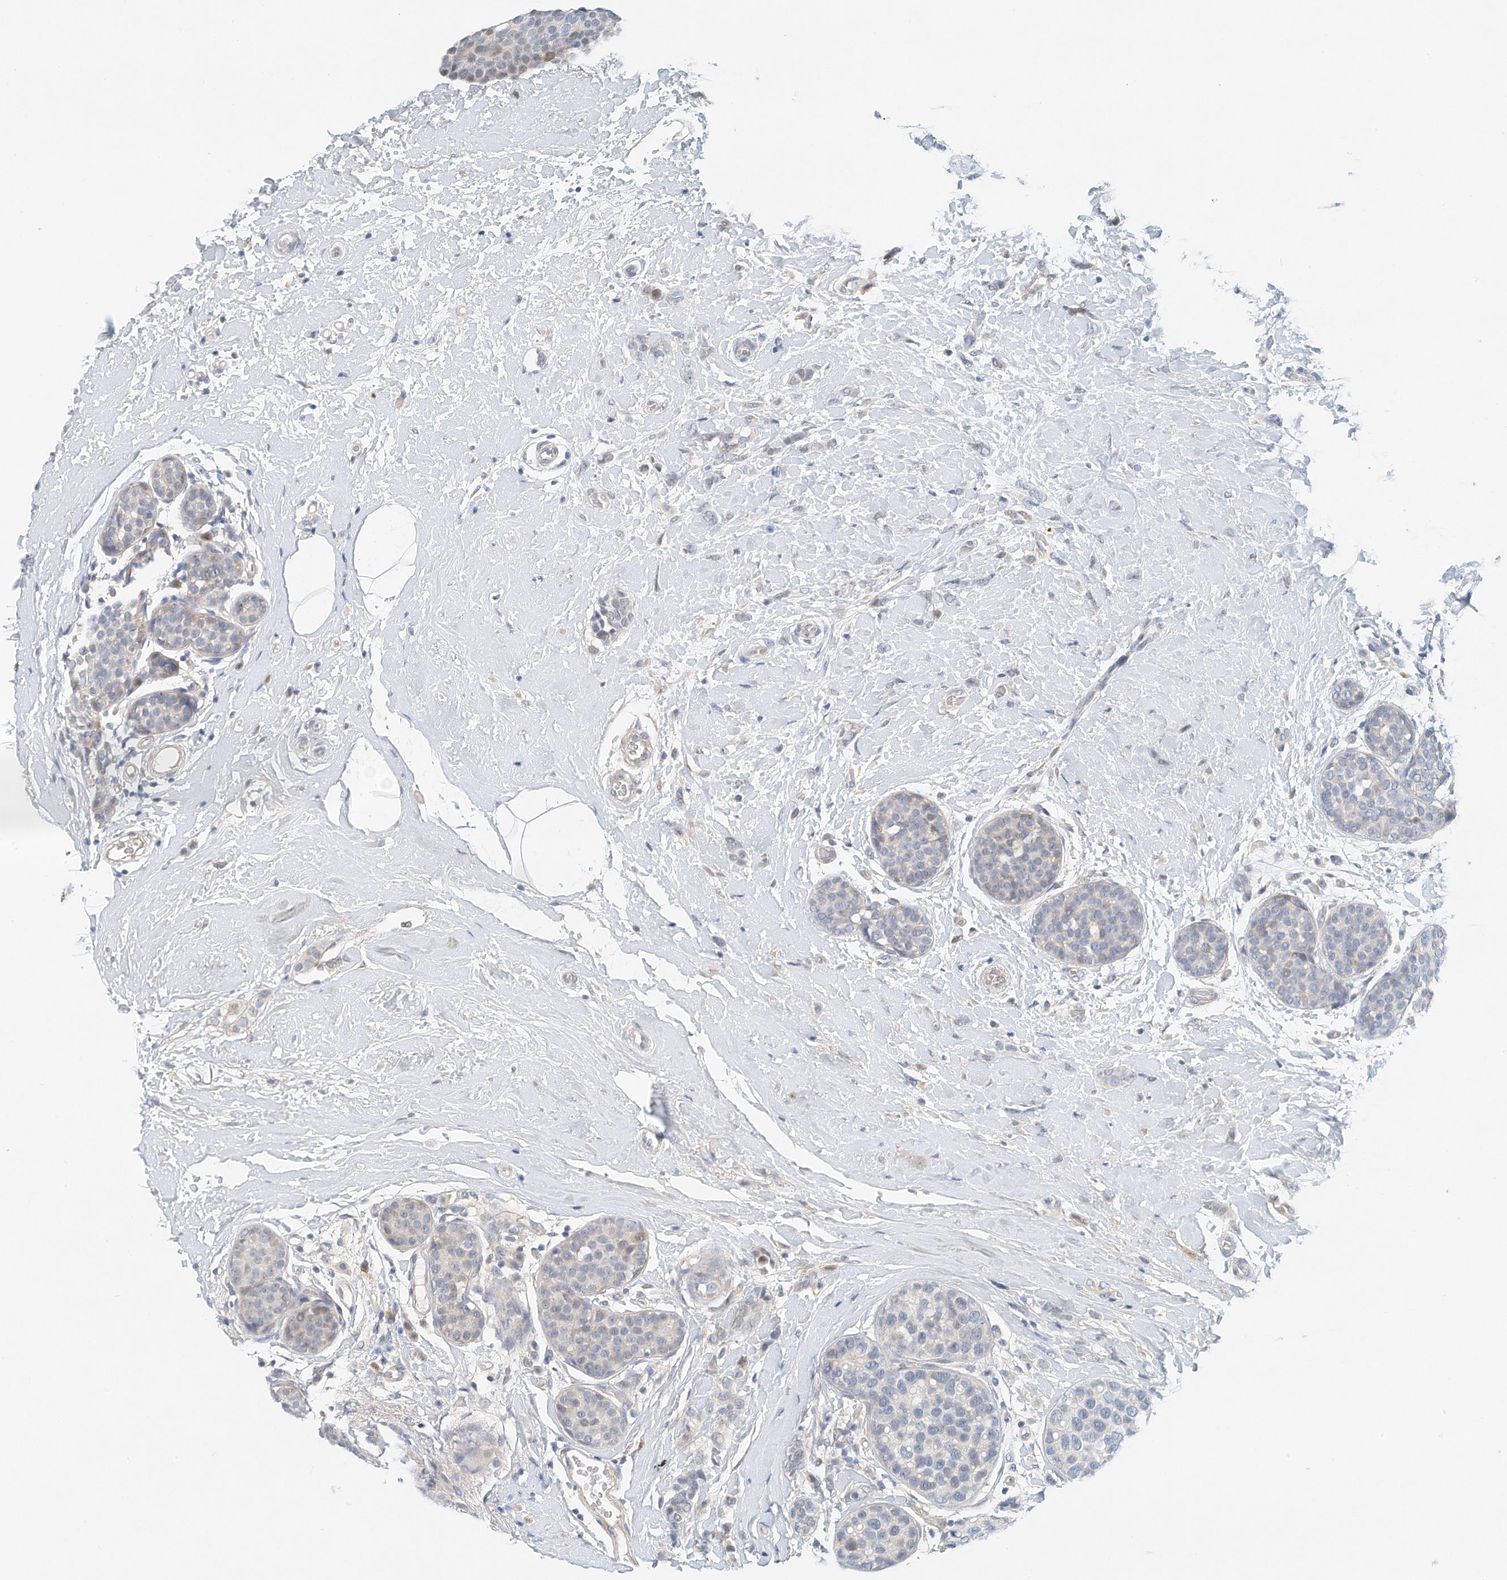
{"staining": {"intensity": "negative", "quantity": "none", "location": "none"}, "tissue": "breast cancer", "cell_type": "Tumor cells", "image_type": "cancer", "snomed": [{"axis": "morphology", "description": "Lobular carcinoma, in situ"}, {"axis": "morphology", "description": "Lobular carcinoma"}, {"axis": "topography", "description": "Breast"}], "caption": "Image shows no protein staining in tumor cells of lobular carcinoma in situ (breast) tissue.", "gene": "ARHGAP28", "patient": {"sex": "female", "age": 41}}